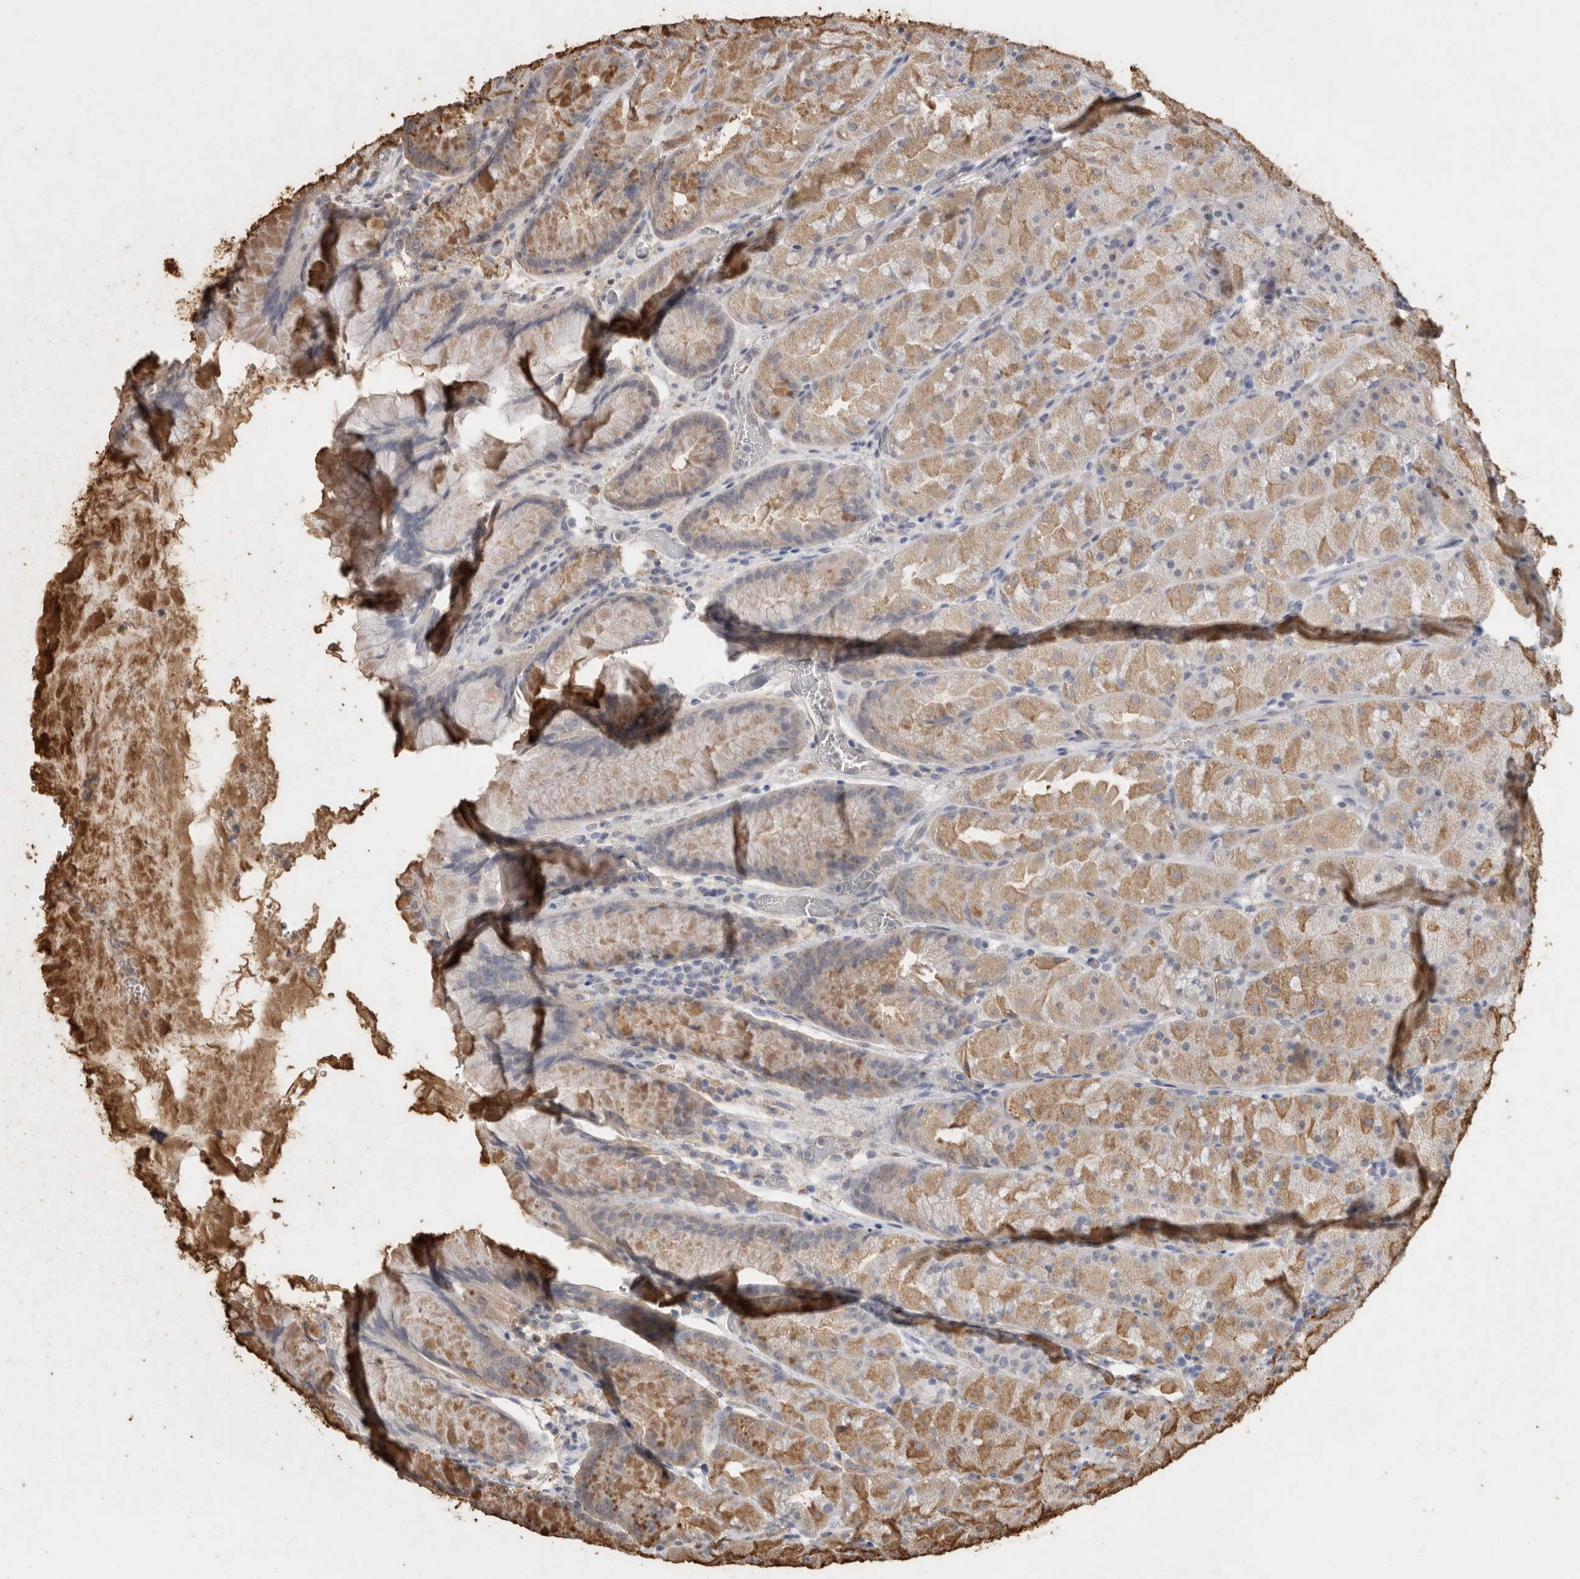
{"staining": {"intensity": "moderate", "quantity": ">75%", "location": "cytoplasmic/membranous"}, "tissue": "stomach", "cell_type": "Glandular cells", "image_type": "normal", "snomed": [{"axis": "morphology", "description": "Normal tissue, NOS"}, {"axis": "topography", "description": "Stomach, upper"}, {"axis": "topography", "description": "Stomach"}], "caption": "Immunohistochemistry staining of normal stomach, which reveals medium levels of moderate cytoplasmic/membranous staining in about >75% of glandular cells indicating moderate cytoplasmic/membranous protein positivity. The staining was performed using DAB (3,3'-diaminobenzidine) (brown) for protein detection and nuclei were counterstained in hematoxylin (blue).", "gene": "IL27", "patient": {"sex": "male", "age": 48}}